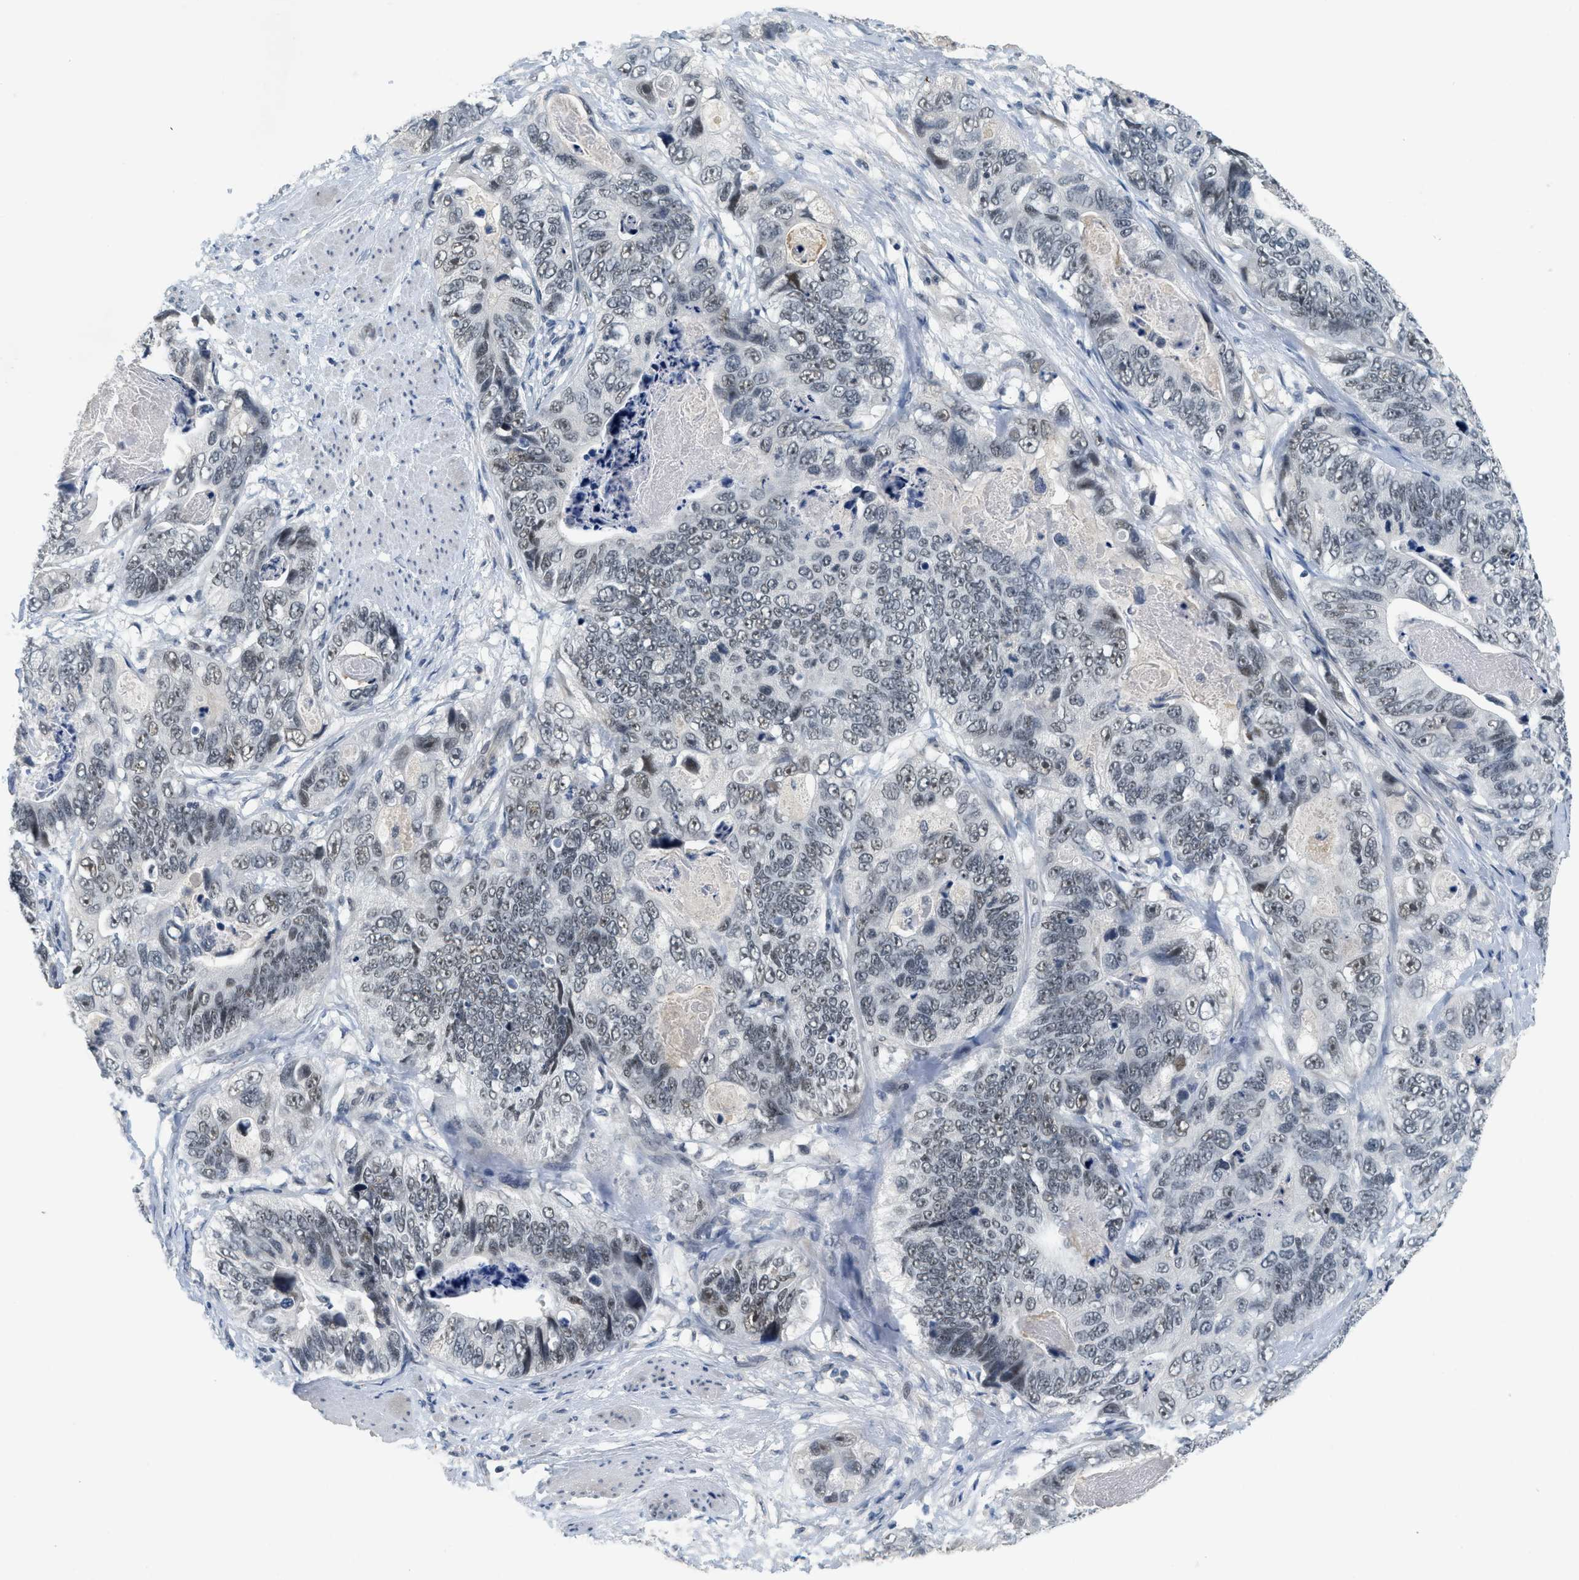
{"staining": {"intensity": "weak", "quantity": "25%-75%", "location": "nuclear"}, "tissue": "stomach cancer", "cell_type": "Tumor cells", "image_type": "cancer", "snomed": [{"axis": "morphology", "description": "Adenocarcinoma, NOS"}, {"axis": "topography", "description": "Stomach"}], "caption": "This micrograph shows IHC staining of stomach cancer (adenocarcinoma), with low weak nuclear positivity in approximately 25%-75% of tumor cells.", "gene": "MZF1", "patient": {"sex": "female", "age": 89}}